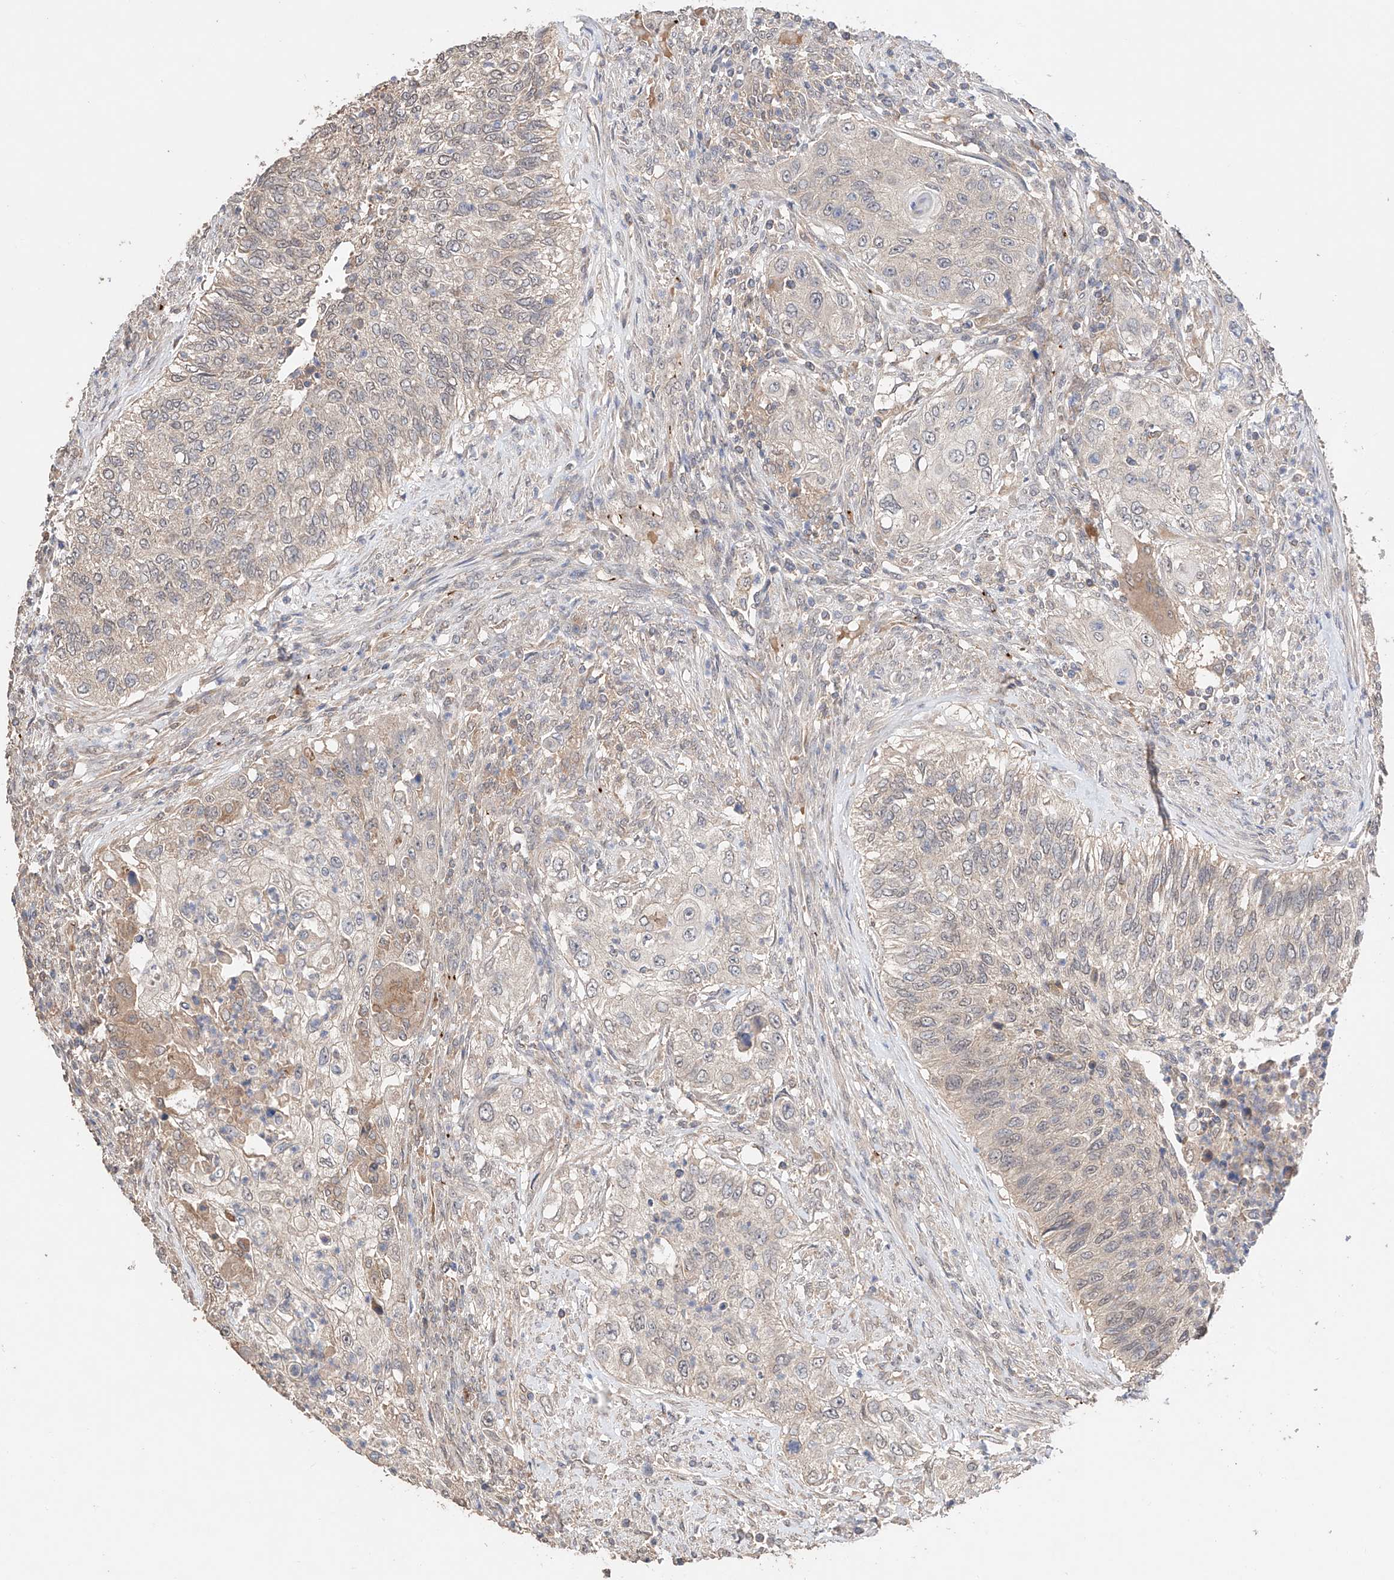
{"staining": {"intensity": "negative", "quantity": "none", "location": "none"}, "tissue": "urothelial cancer", "cell_type": "Tumor cells", "image_type": "cancer", "snomed": [{"axis": "morphology", "description": "Urothelial carcinoma, High grade"}, {"axis": "topography", "description": "Urinary bladder"}], "caption": "A micrograph of human urothelial cancer is negative for staining in tumor cells. The staining is performed using DAB brown chromogen with nuclei counter-stained in using hematoxylin.", "gene": "ZFHX2", "patient": {"sex": "female", "age": 60}}